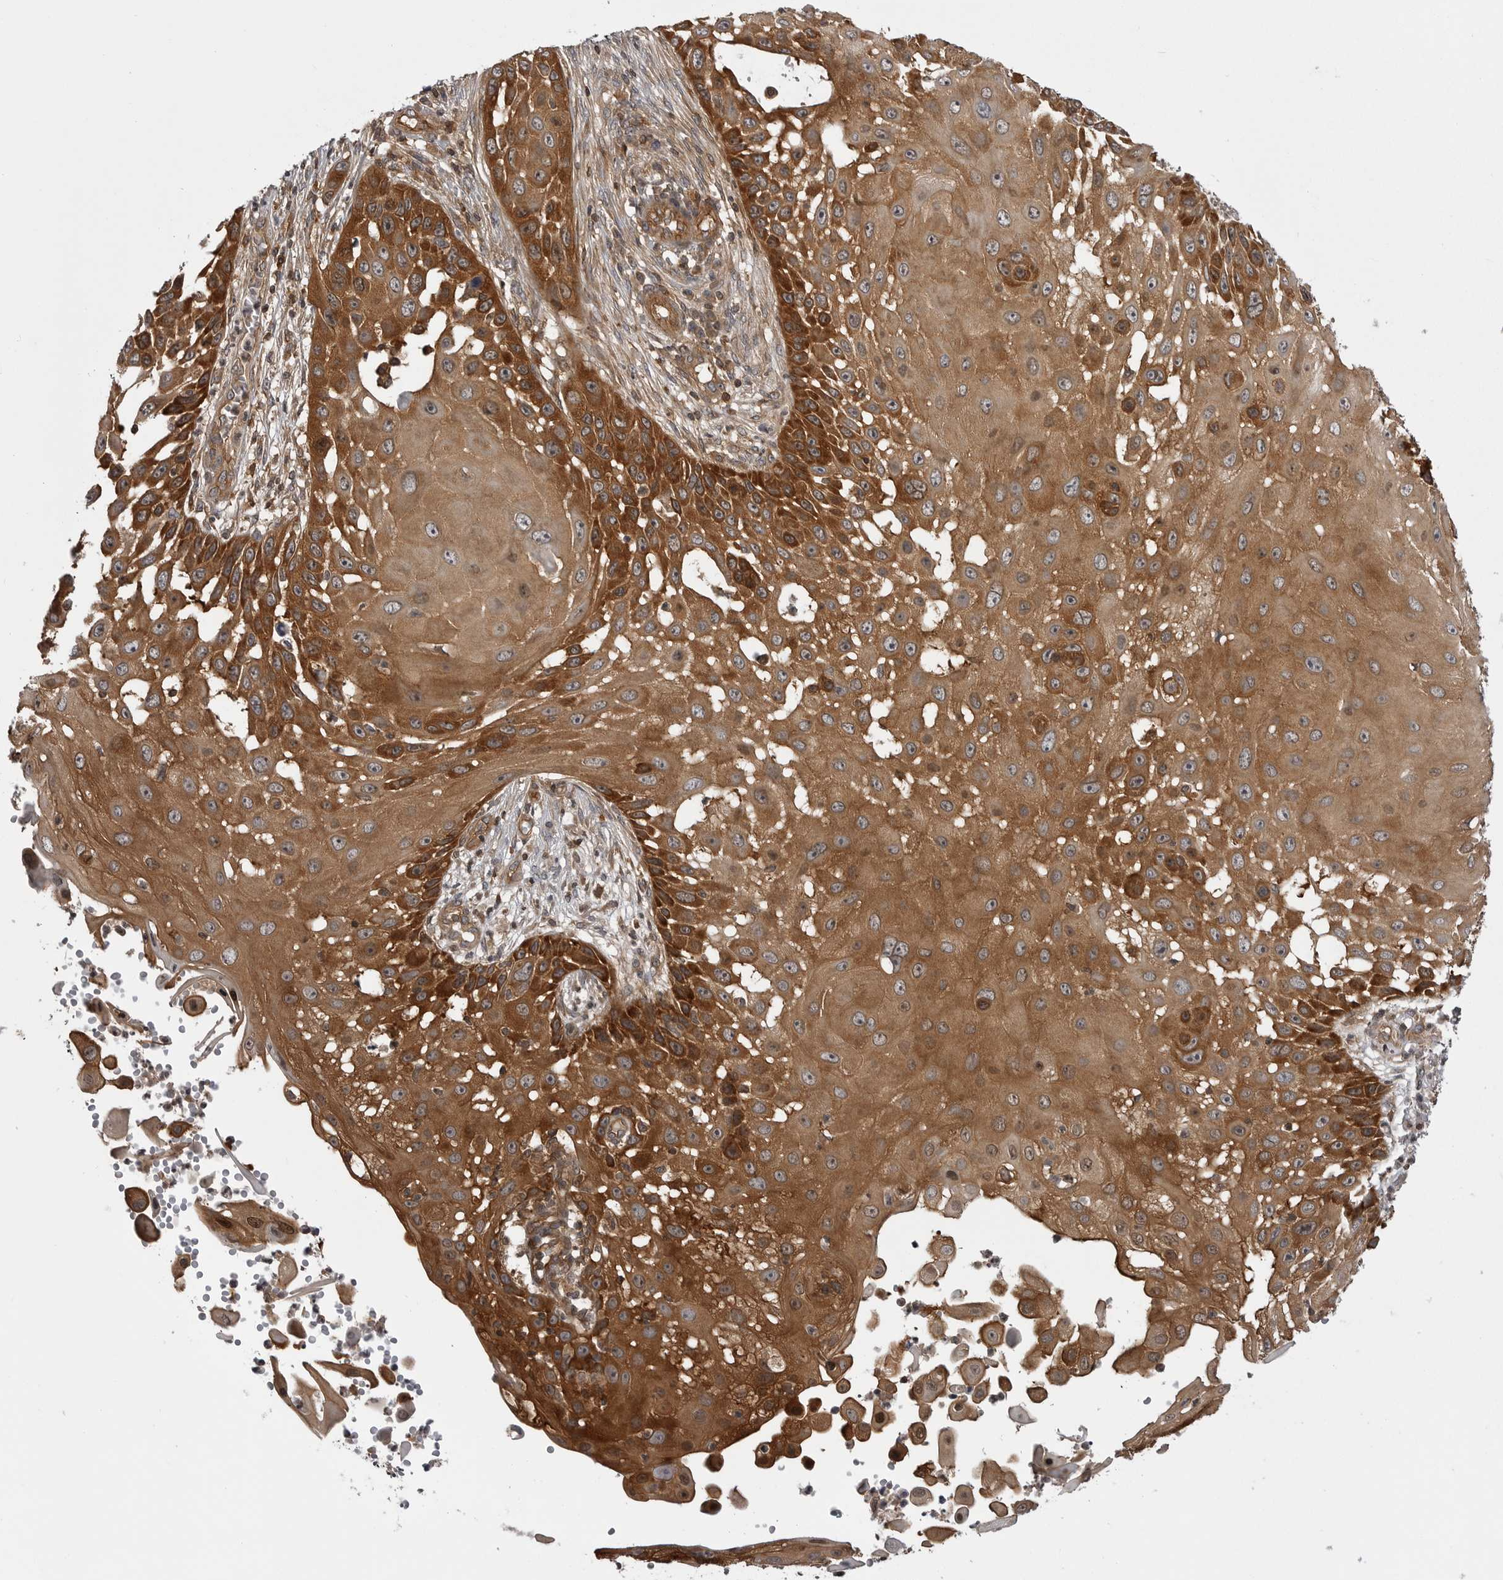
{"staining": {"intensity": "strong", "quantity": ">75%", "location": "cytoplasmic/membranous"}, "tissue": "skin cancer", "cell_type": "Tumor cells", "image_type": "cancer", "snomed": [{"axis": "morphology", "description": "Squamous cell carcinoma, NOS"}, {"axis": "topography", "description": "Skin"}], "caption": "Human skin squamous cell carcinoma stained with a brown dye shows strong cytoplasmic/membranous positive positivity in approximately >75% of tumor cells.", "gene": "STK24", "patient": {"sex": "female", "age": 44}}